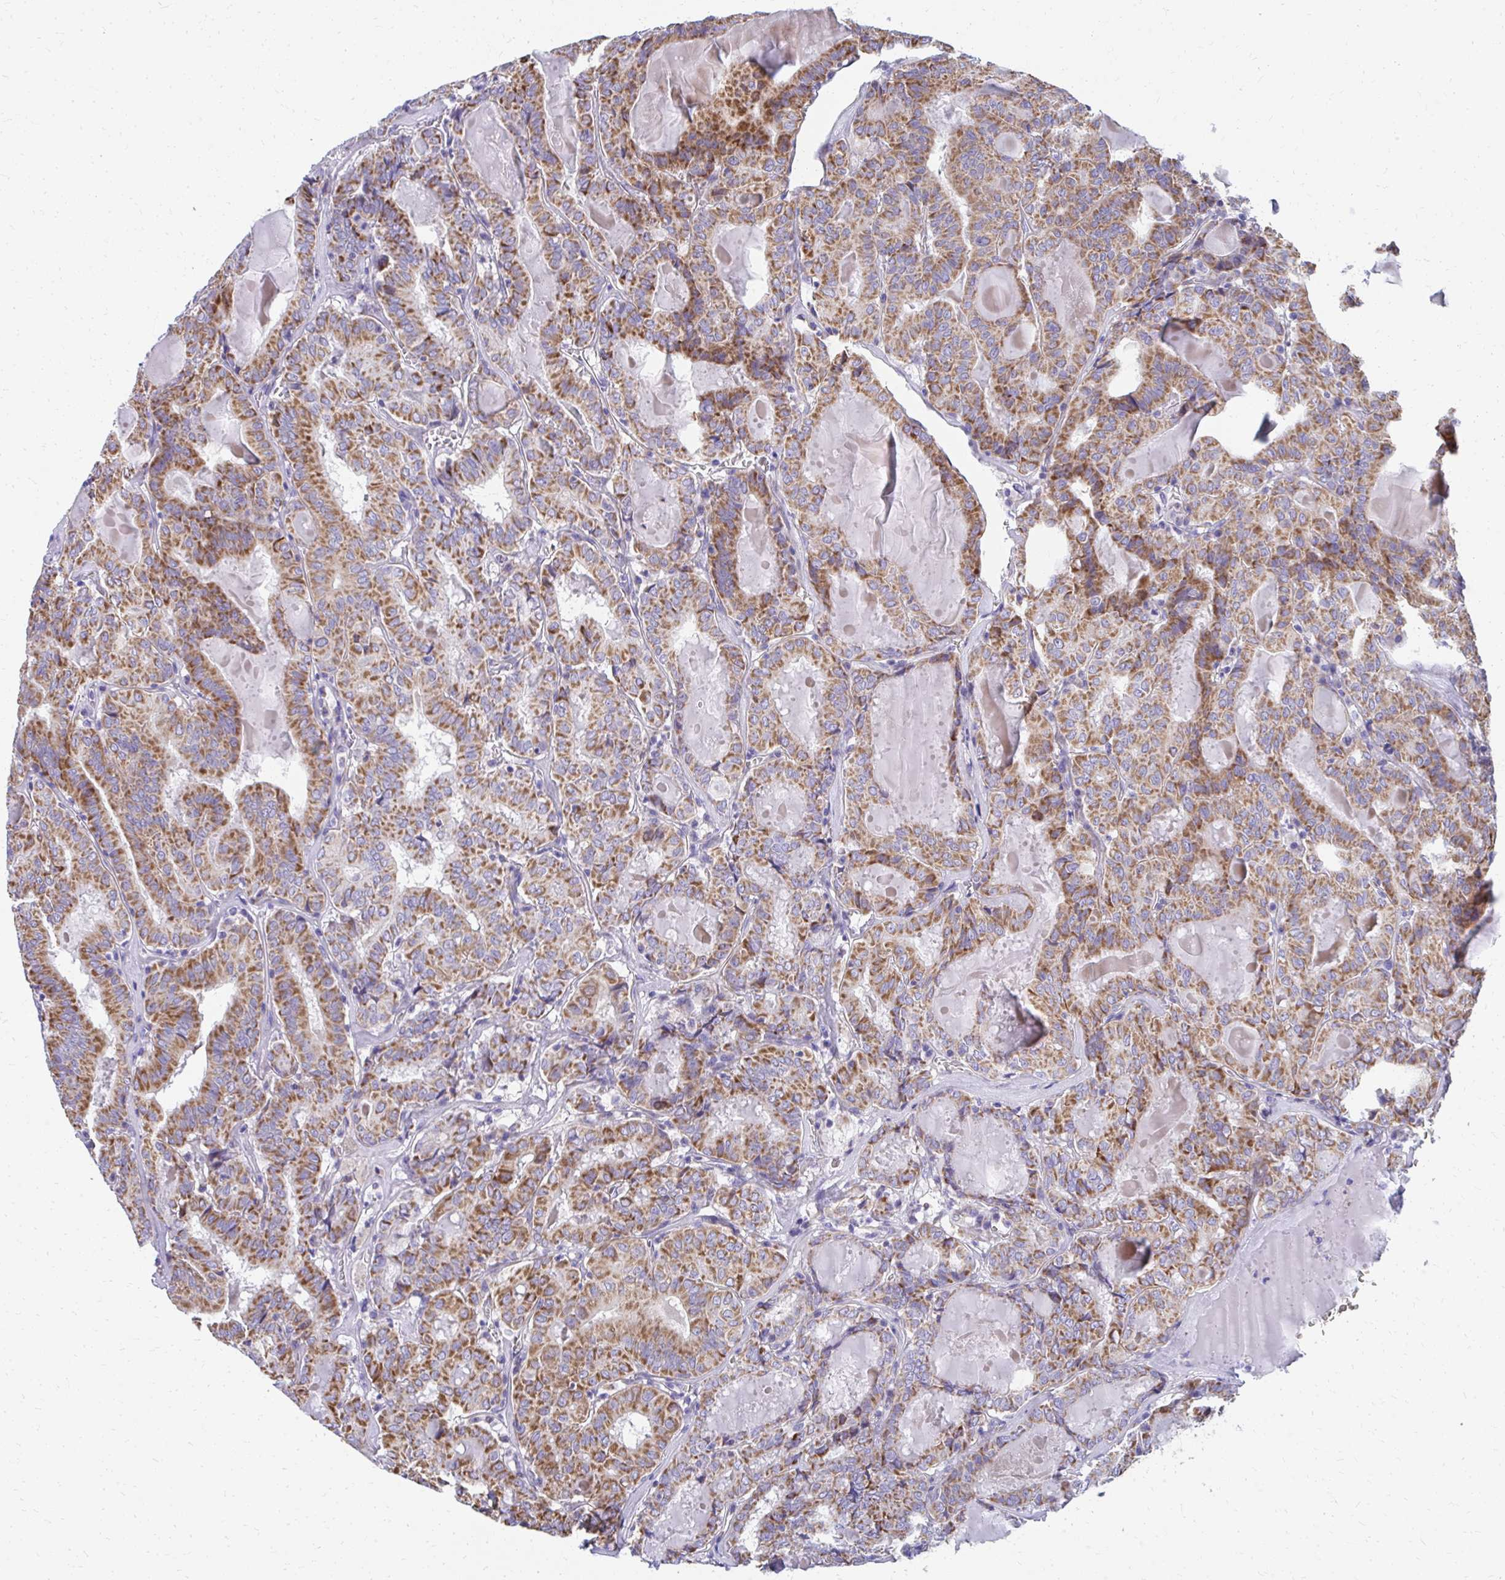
{"staining": {"intensity": "strong", "quantity": ">75%", "location": "cytoplasmic/membranous"}, "tissue": "thyroid cancer", "cell_type": "Tumor cells", "image_type": "cancer", "snomed": [{"axis": "morphology", "description": "Papillary adenocarcinoma, NOS"}, {"axis": "topography", "description": "Thyroid gland"}], "caption": "High-magnification brightfield microscopy of thyroid cancer stained with DAB (brown) and counterstained with hematoxylin (blue). tumor cells exhibit strong cytoplasmic/membranous staining is appreciated in about>75% of cells. Using DAB (brown) and hematoxylin (blue) stains, captured at high magnification using brightfield microscopy.", "gene": "IL37", "patient": {"sex": "female", "age": 72}}